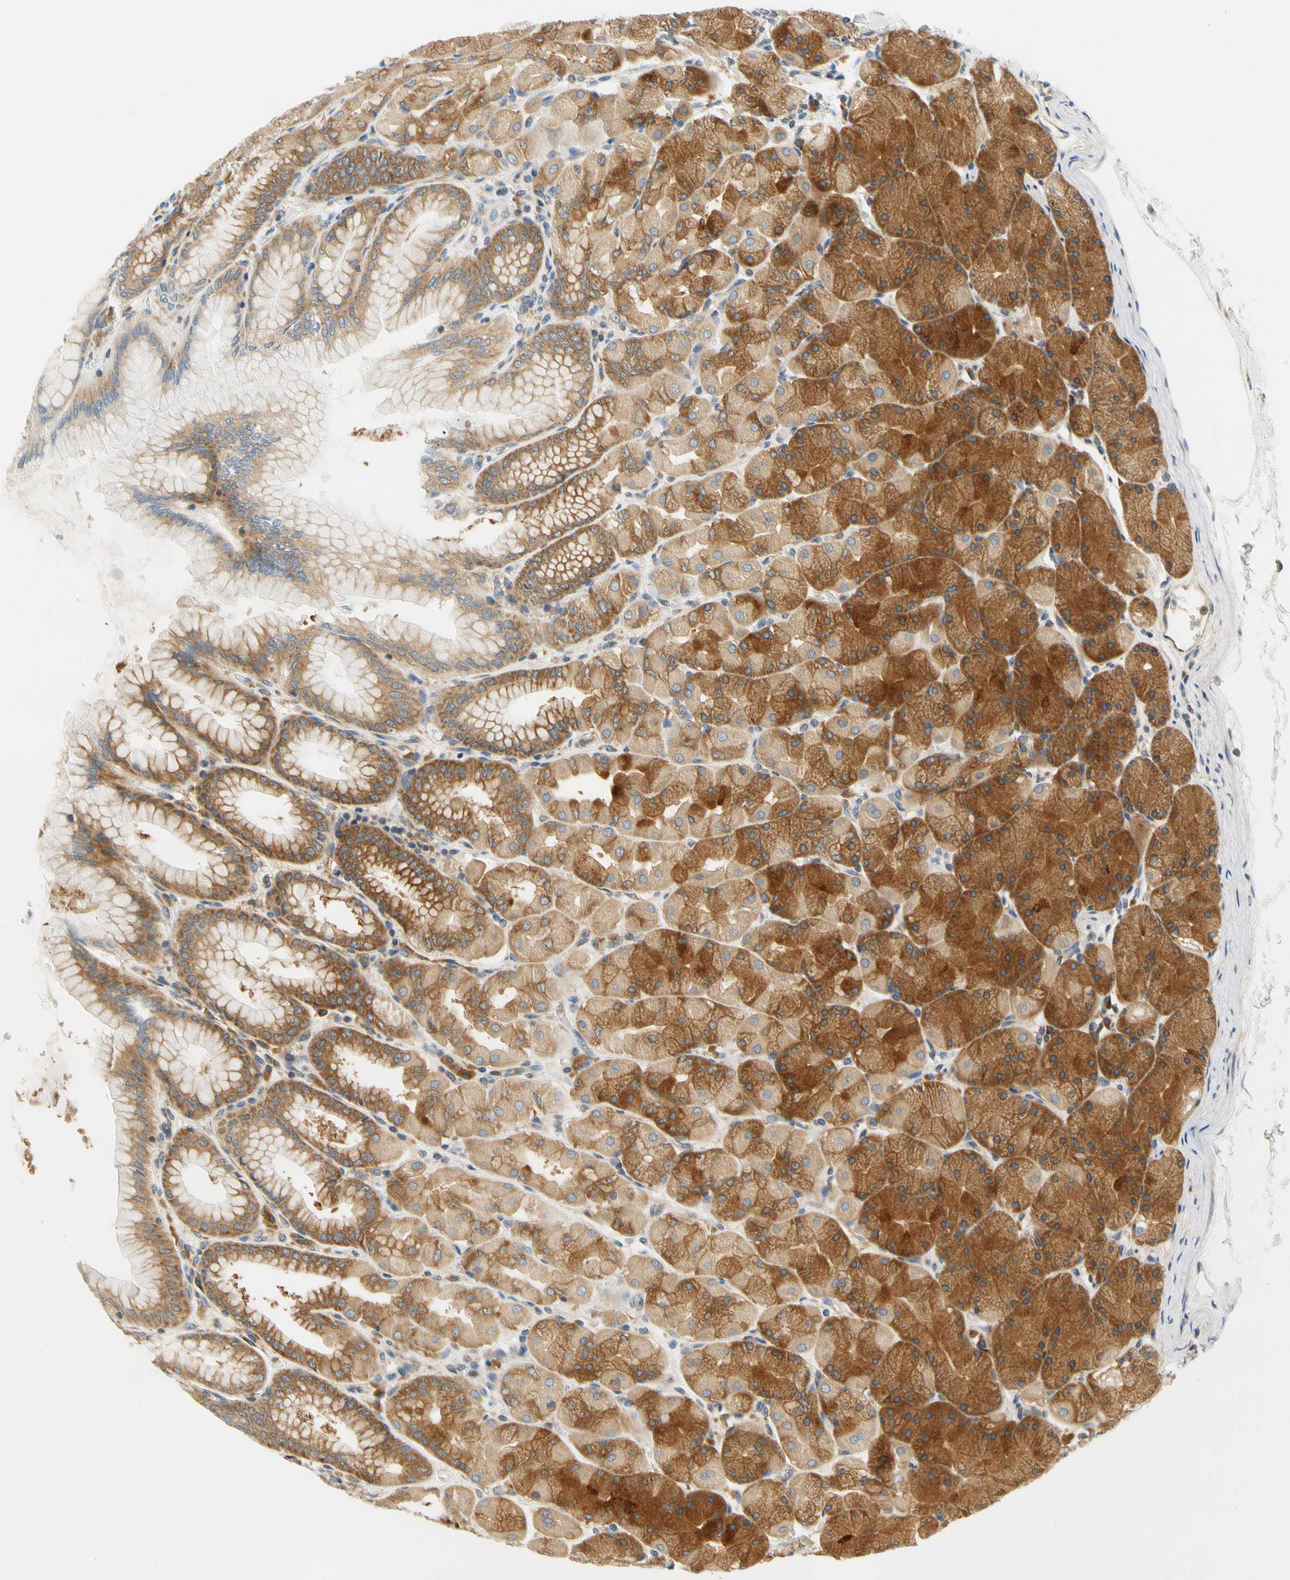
{"staining": {"intensity": "strong", "quantity": ">75%", "location": "cytoplasmic/membranous"}, "tissue": "stomach", "cell_type": "Glandular cells", "image_type": "normal", "snomed": [{"axis": "morphology", "description": "Normal tissue, NOS"}, {"axis": "topography", "description": "Stomach, upper"}], "caption": "IHC (DAB (3,3'-diaminobenzidine)) staining of normal stomach demonstrates strong cytoplasmic/membranous protein expression in approximately >75% of glandular cells. The staining was performed using DAB (3,3'-diaminobenzidine) to visualize the protein expression in brown, while the nuclei were stained in blue with hematoxylin (Magnification: 20x).", "gene": "LRRC47", "patient": {"sex": "female", "age": 56}}